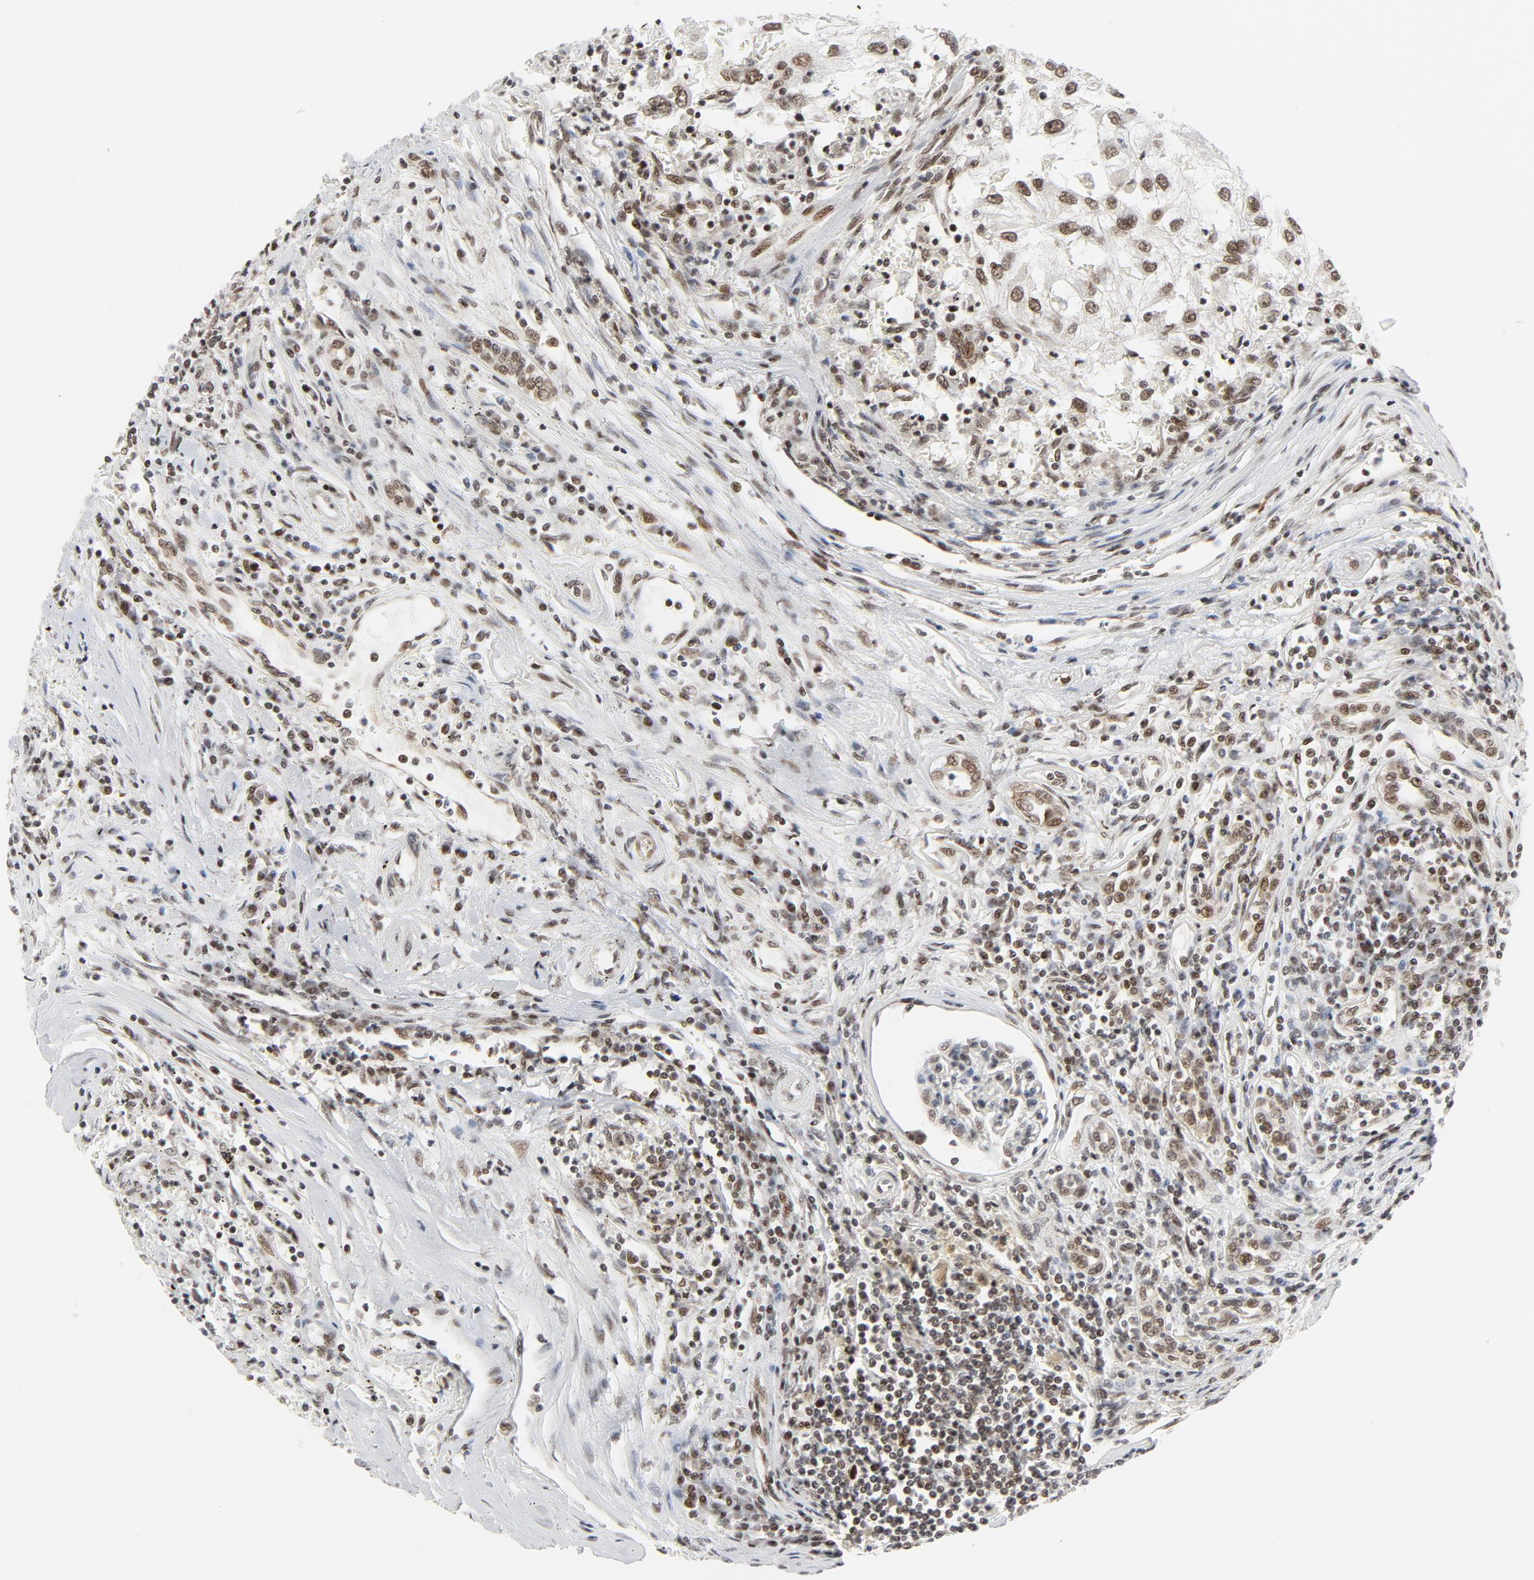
{"staining": {"intensity": "moderate", "quantity": ">75%", "location": "nuclear"}, "tissue": "renal cancer", "cell_type": "Tumor cells", "image_type": "cancer", "snomed": [{"axis": "morphology", "description": "Normal tissue, NOS"}, {"axis": "morphology", "description": "Adenocarcinoma, NOS"}, {"axis": "topography", "description": "Kidney"}], "caption": "This is an image of immunohistochemistry (IHC) staining of renal adenocarcinoma, which shows moderate positivity in the nuclear of tumor cells.", "gene": "ERCC1", "patient": {"sex": "male", "age": 71}}